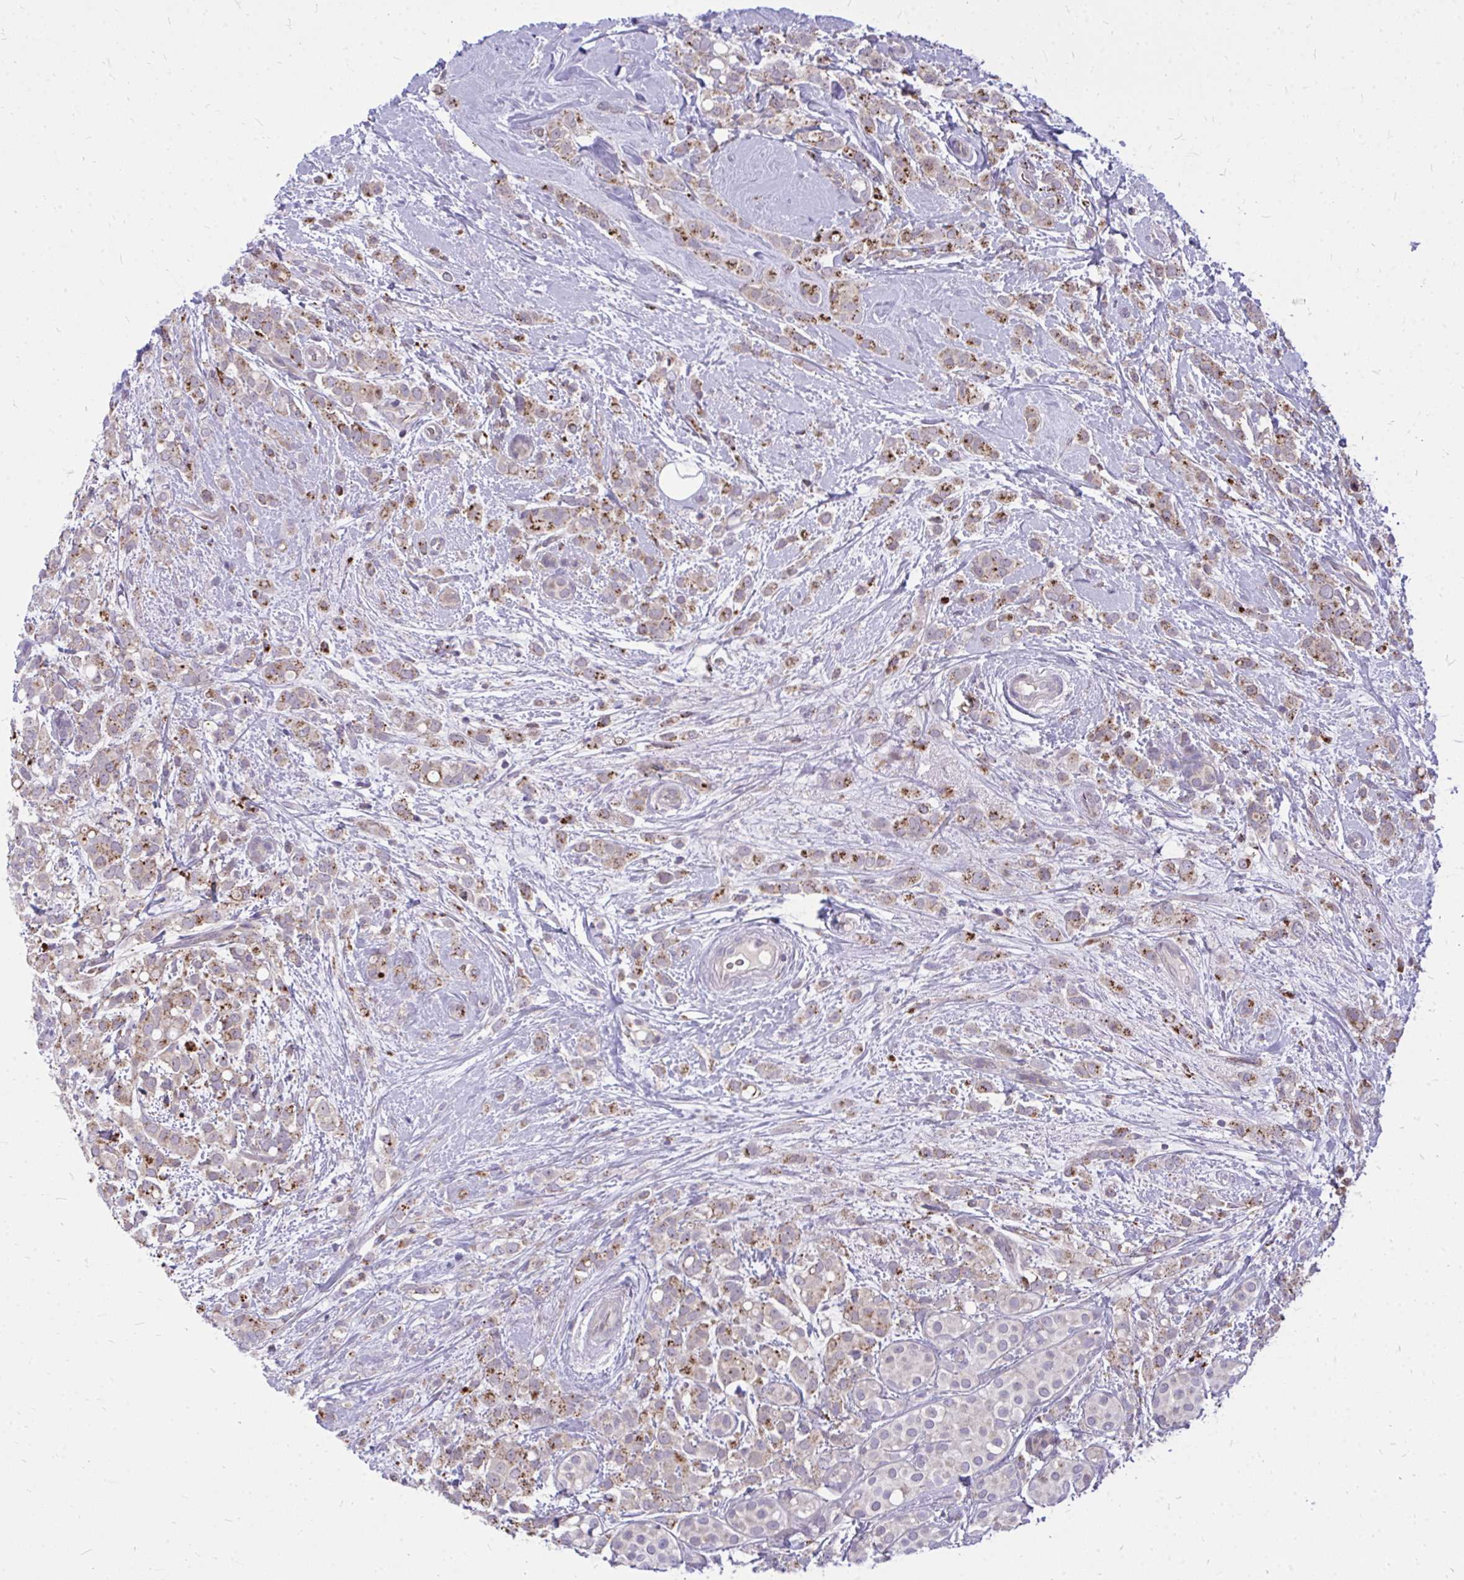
{"staining": {"intensity": "moderate", "quantity": "25%-75%", "location": "cytoplasmic/membranous"}, "tissue": "breast cancer", "cell_type": "Tumor cells", "image_type": "cancer", "snomed": [{"axis": "morphology", "description": "Lobular carcinoma"}, {"axis": "topography", "description": "Breast"}], "caption": "This micrograph exhibits breast lobular carcinoma stained with immunohistochemistry to label a protein in brown. The cytoplasmic/membranous of tumor cells show moderate positivity for the protein. Nuclei are counter-stained blue.", "gene": "ZSCAN25", "patient": {"sex": "female", "age": 68}}